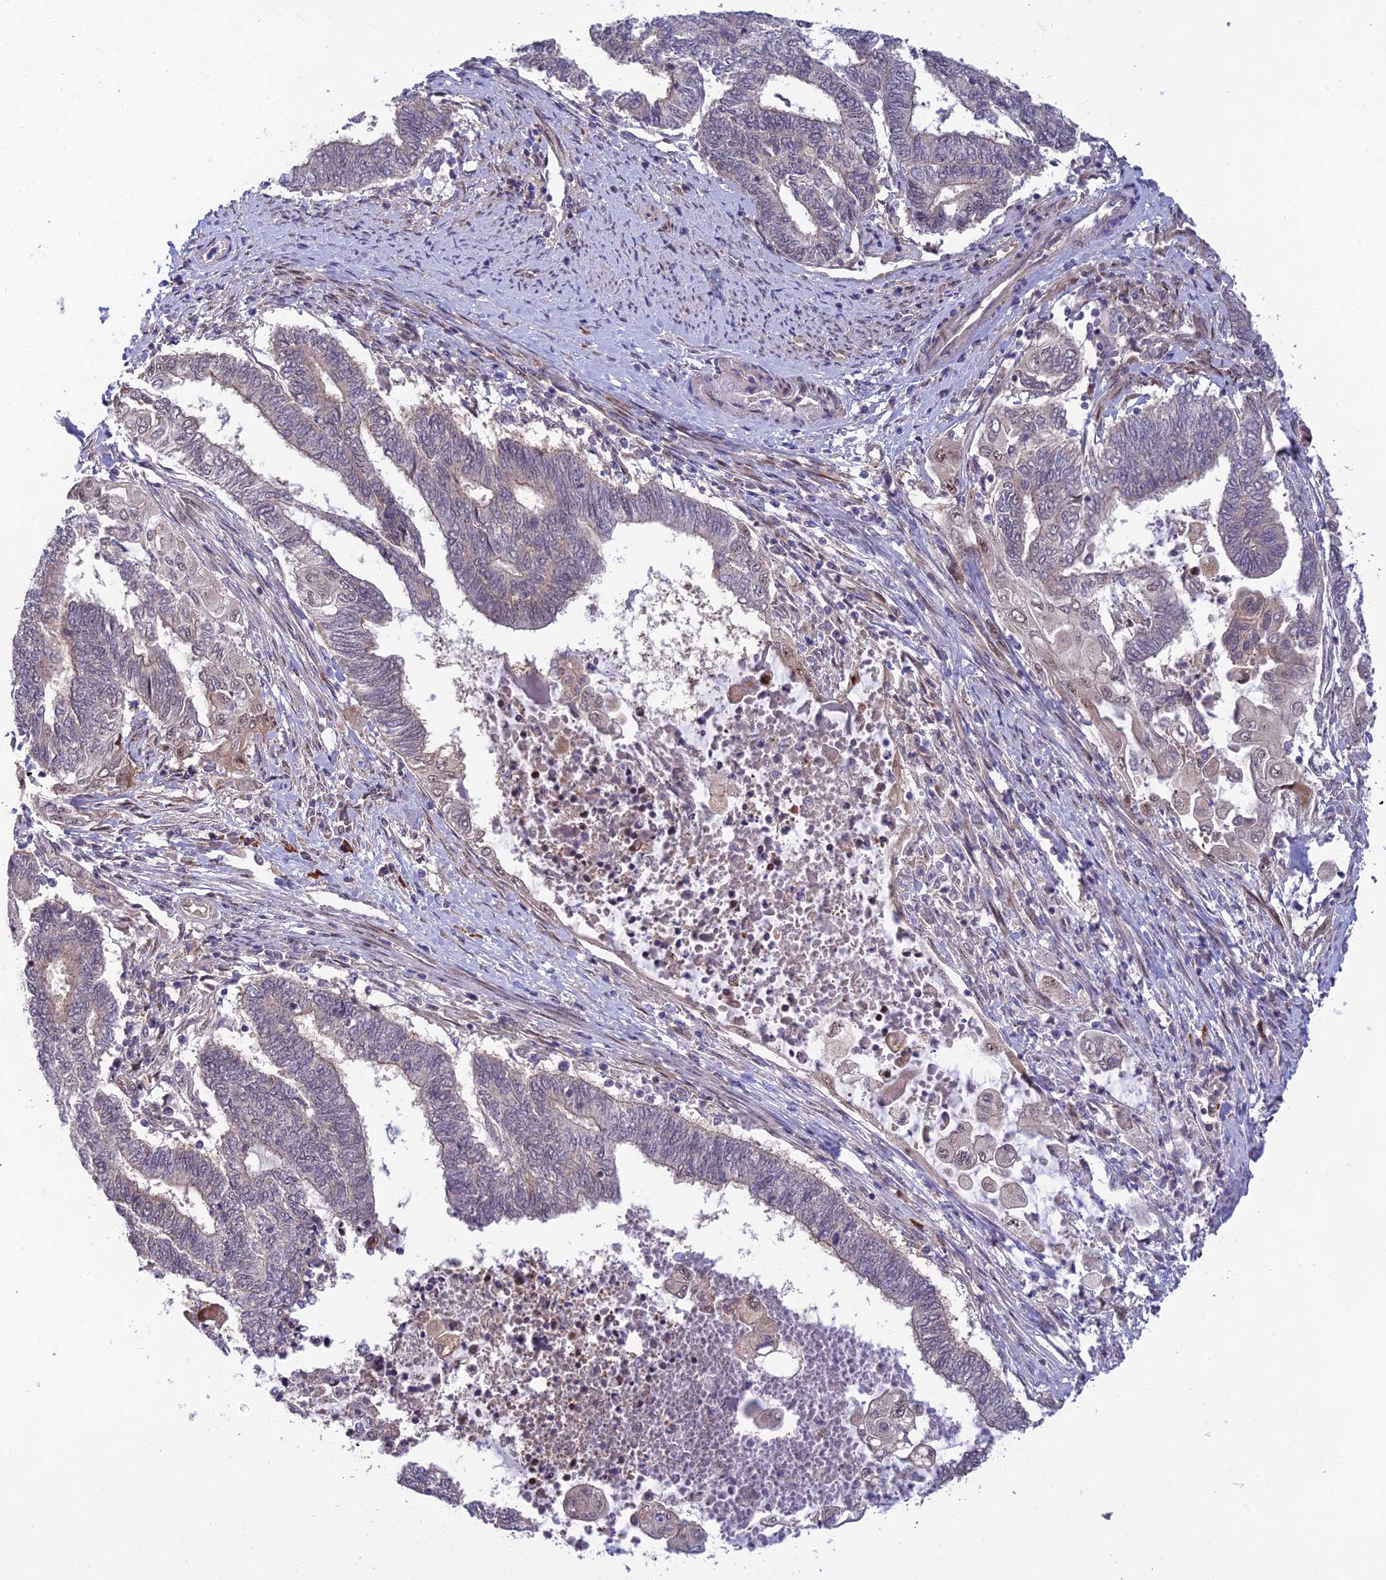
{"staining": {"intensity": "weak", "quantity": "<25%", "location": "nuclear"}, "tissue": "endometrial cancer", "cell_type": "Tumor cells", "image_type": "cancer", "snomed": [{"axis": "morphology", "description": "Adenocarcinoma, NOS"}, {"axis": "topography", "description": "Uterus"}, {"axis": "topography", "description": "Endometrium"}], "caption": "The histopathology image reveals no staining of tumor cells in endometrial cancer (adenocarcinoma).", "gene": "ZNF584", "patient": {"sex": "female", "age": 70}}